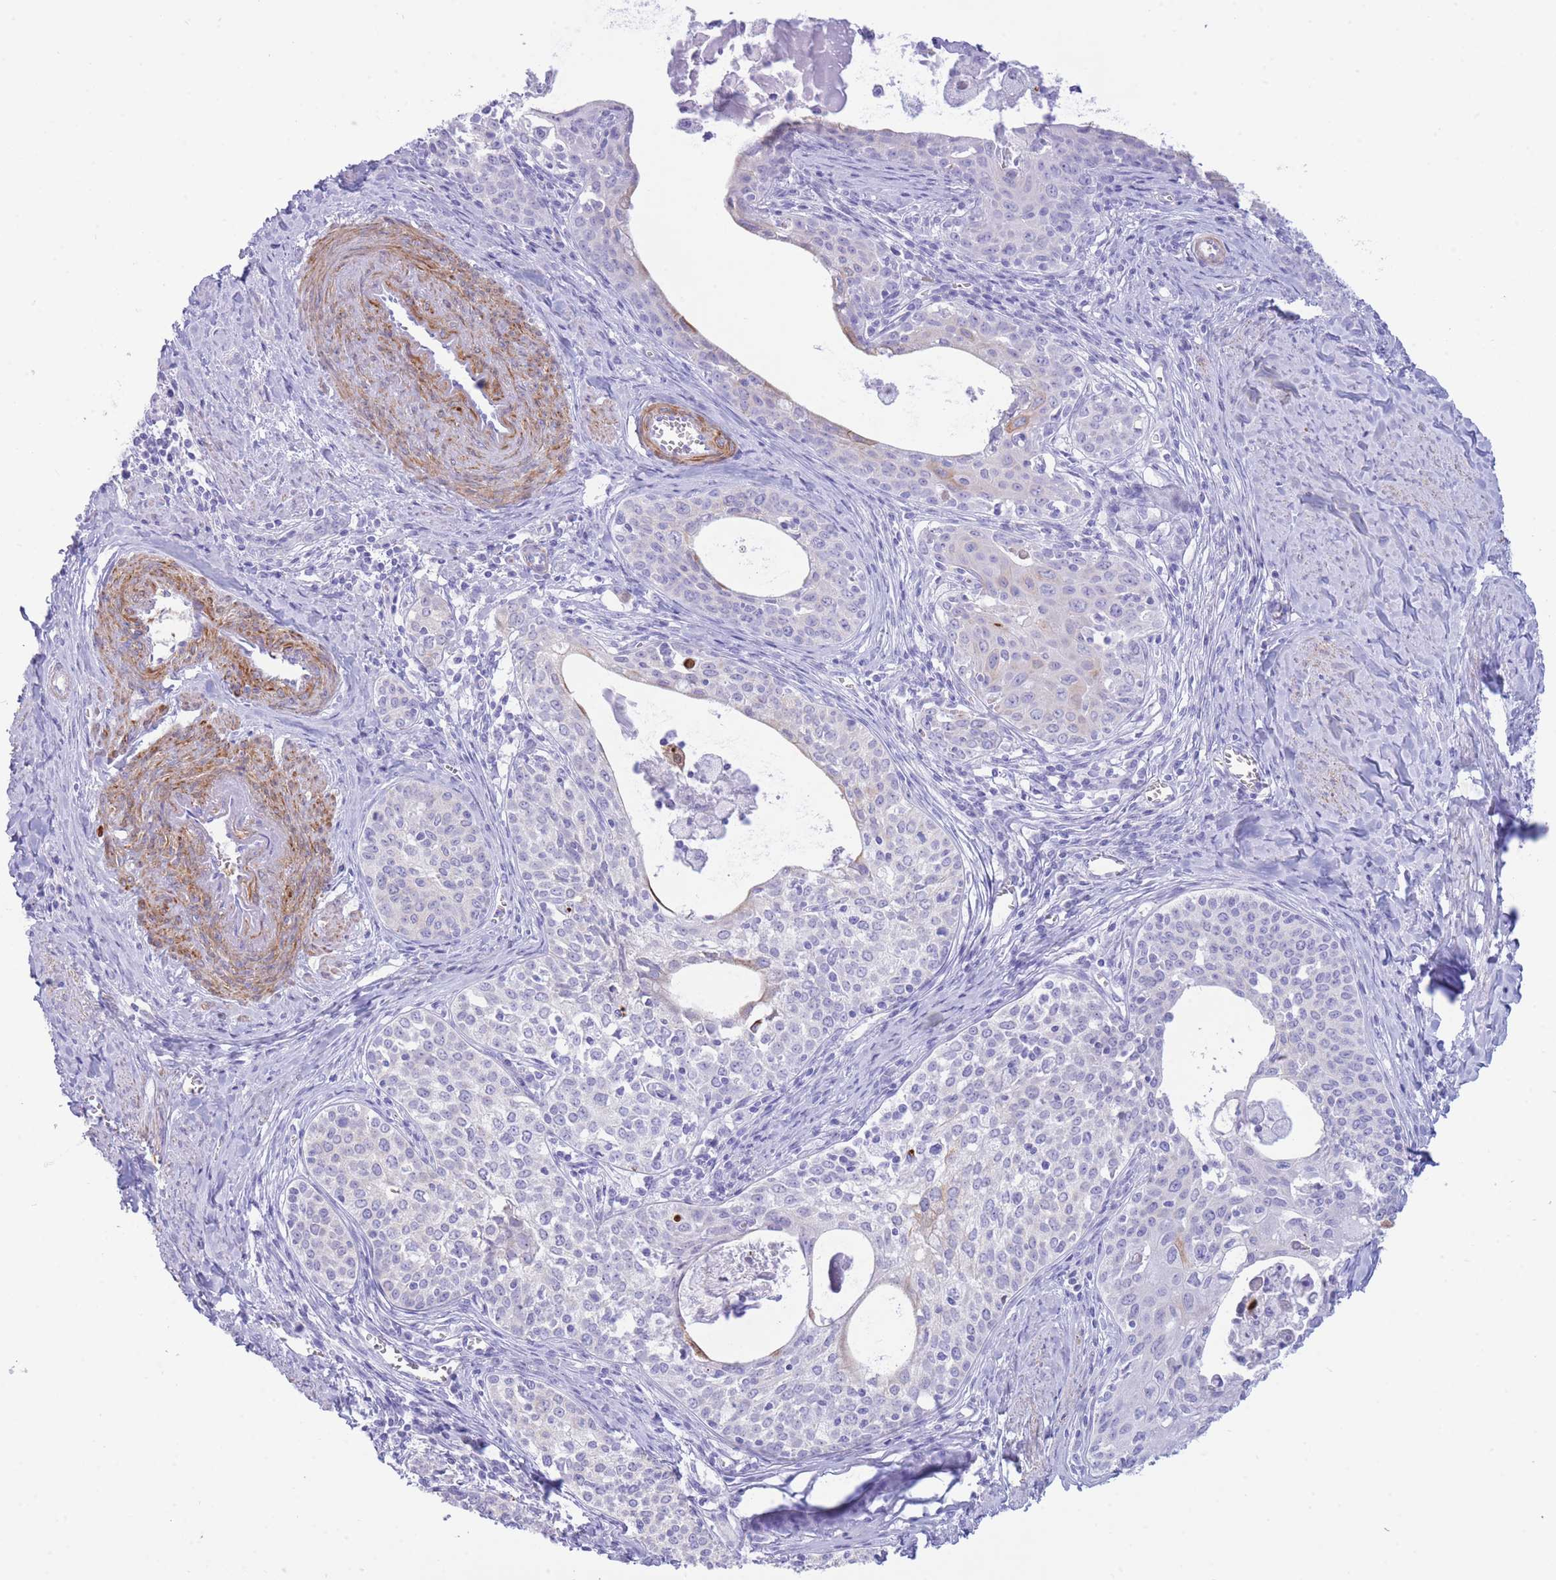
{"staining": {"intensity": "negative", "quantity": "none", "location": "none"}, "tissue": "cervical cancer", "cell_type": "Tumor cells", "image_type": "cancer", "snomed": [{"axis": "morphology", "description": "Squamous cell carcinoma, NOS"}, {"axis": "morphology", "description": "Adenocarcinoma, NOS"}, {"axis": "topography", "description": "Cervix"}], "caption": "Image shows no significant protein positivity in tumor cells of adenocarcinoma (cervical). The staining was performed using DAB (3,3'-diaminobenzidine) to visualize the protein expression in brown, while the nuclei were stained in blue with hematoxylin (Magnification: 20x).", "gene": "VWA8", "patient": {"sex": "female", "age": 52}}